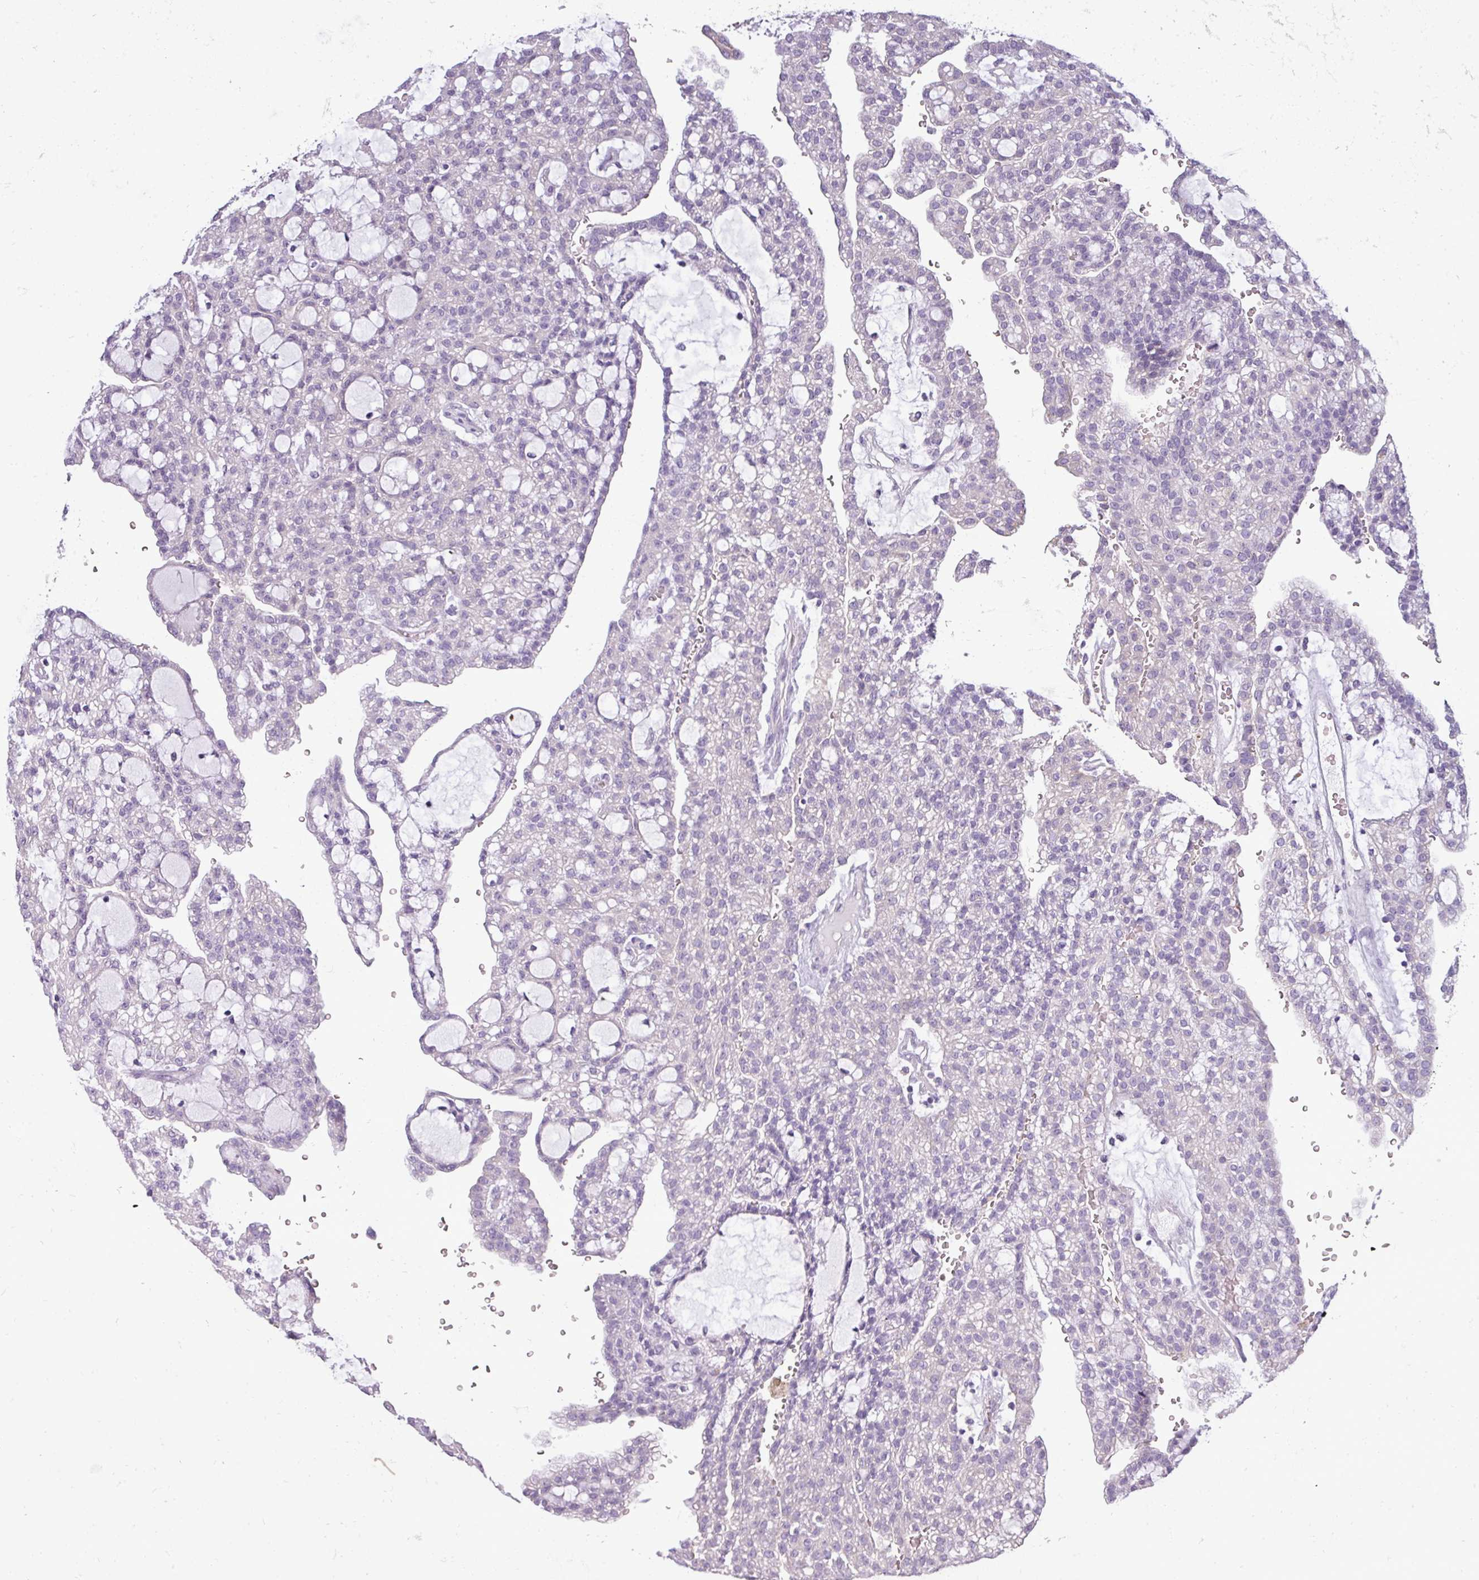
{"staining": {"intensity": "negative", "quantity": "none", "location": "none"}, "tissue": "renal cancer", "cell_type": "Tumor cells", "image_type": "cancer", "snomed": [{"axis": "morphology", "description": "Adenocarcinoma, NOS"}, {"axis": "topography", "description": "Kidney"}], "caption": "Human adenocarcinoma (renal) stained for a protein using immunohistochemistry demonstrates no expression in tumor cells.", "gene": "DNAAF9", "patient": {"sex": "male", "age": 63}}